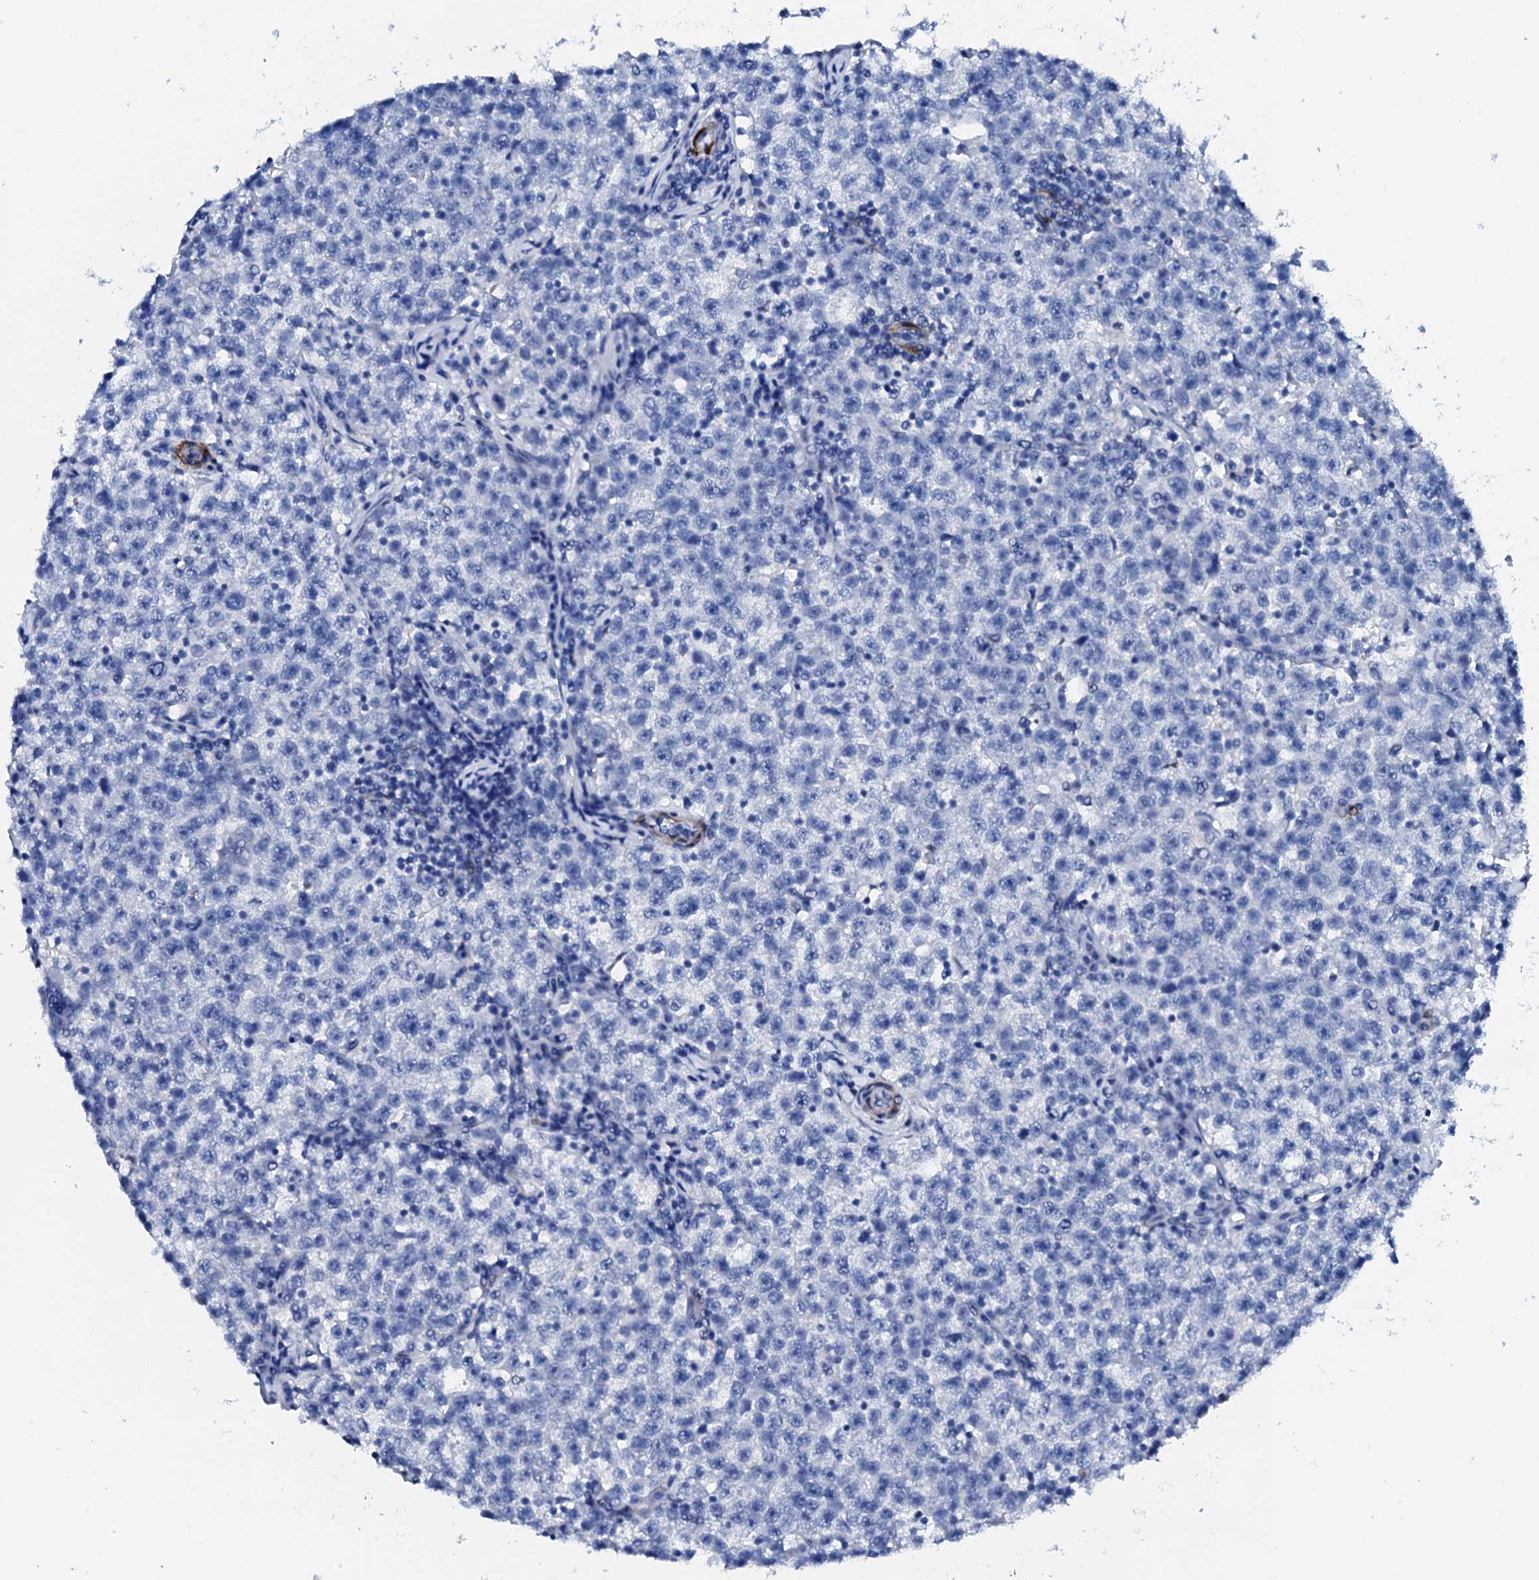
{"staining": {"intensity": "negative", "quantity": "none", "location": "none"}, "tissue": "testis cancer", "cell_type": "Tumor cells", "image_type": "cancer", "snomed": [{"axis": "morphology", "description": "Seminoma, NOS"}, {"axis": "topography", "description": "Testis"}], "caption": "Tumor cells show no significant protein staining in seminoma (testis). The staining was performed using DAB to visualize the protein expression in brown, while the nuclei were stained in blue with hematoxylin (Magnification: 20x).", "gene": "NRIP2", "patient": {"sex": "male", "age": 22}}